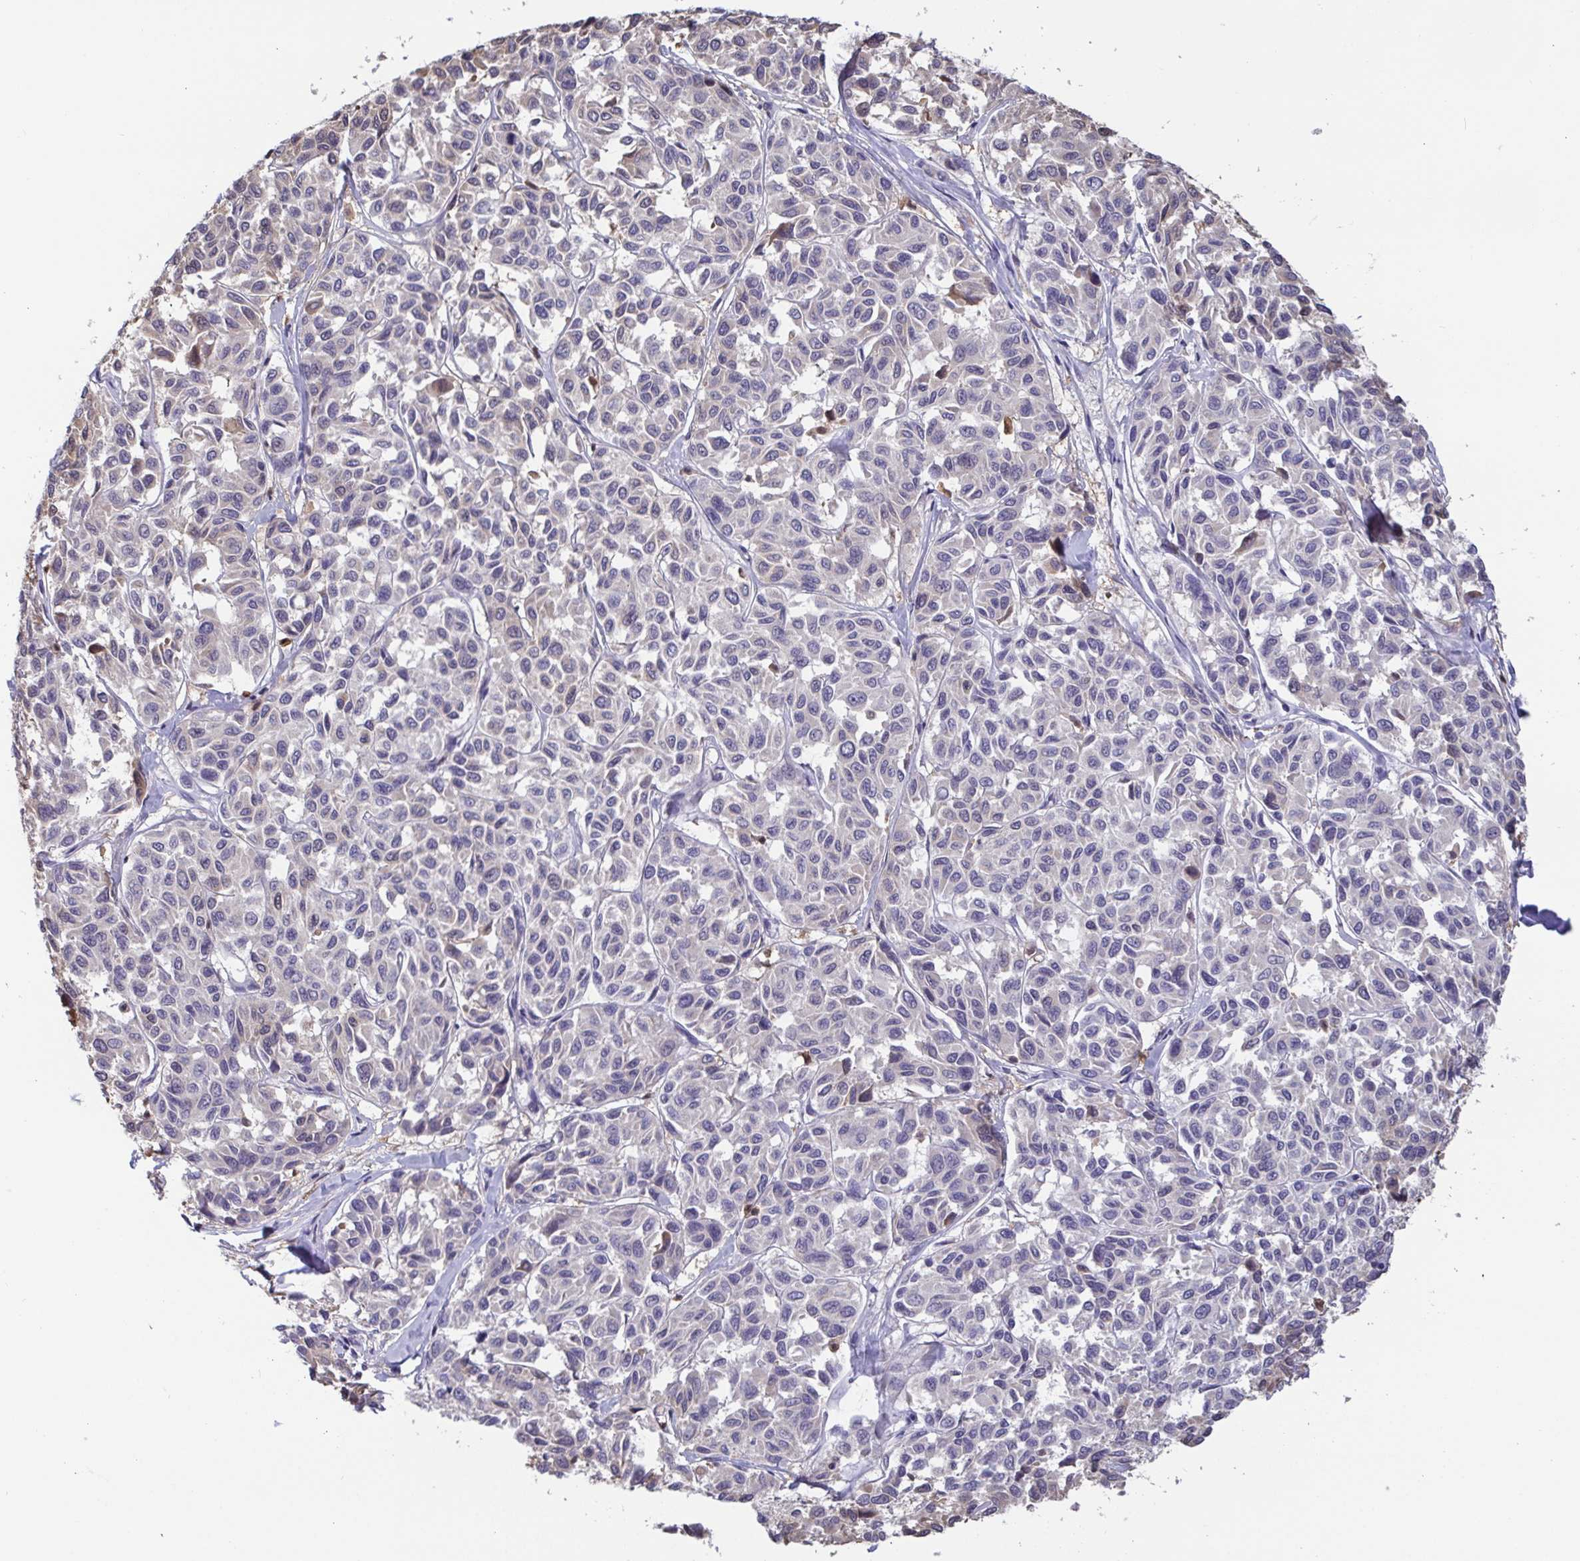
{"staining": {"intensity": "negative", "quantity": "none", "location": "none"}, "tissue": "melanoma", "cell_type": "Tumor cells", "image_type": "cancer", "snomed": [{"axis": "morphology", "description": "Malignant melanoma, NOS"}, {"axis": "topography", "description": "Skin"}], "caption": "This is an IHC photomicrograph of malignant melanoma. There is no expression in tumor cells.", "gene": "IDH1", "patient": {"sex": "female", "age": 66}}